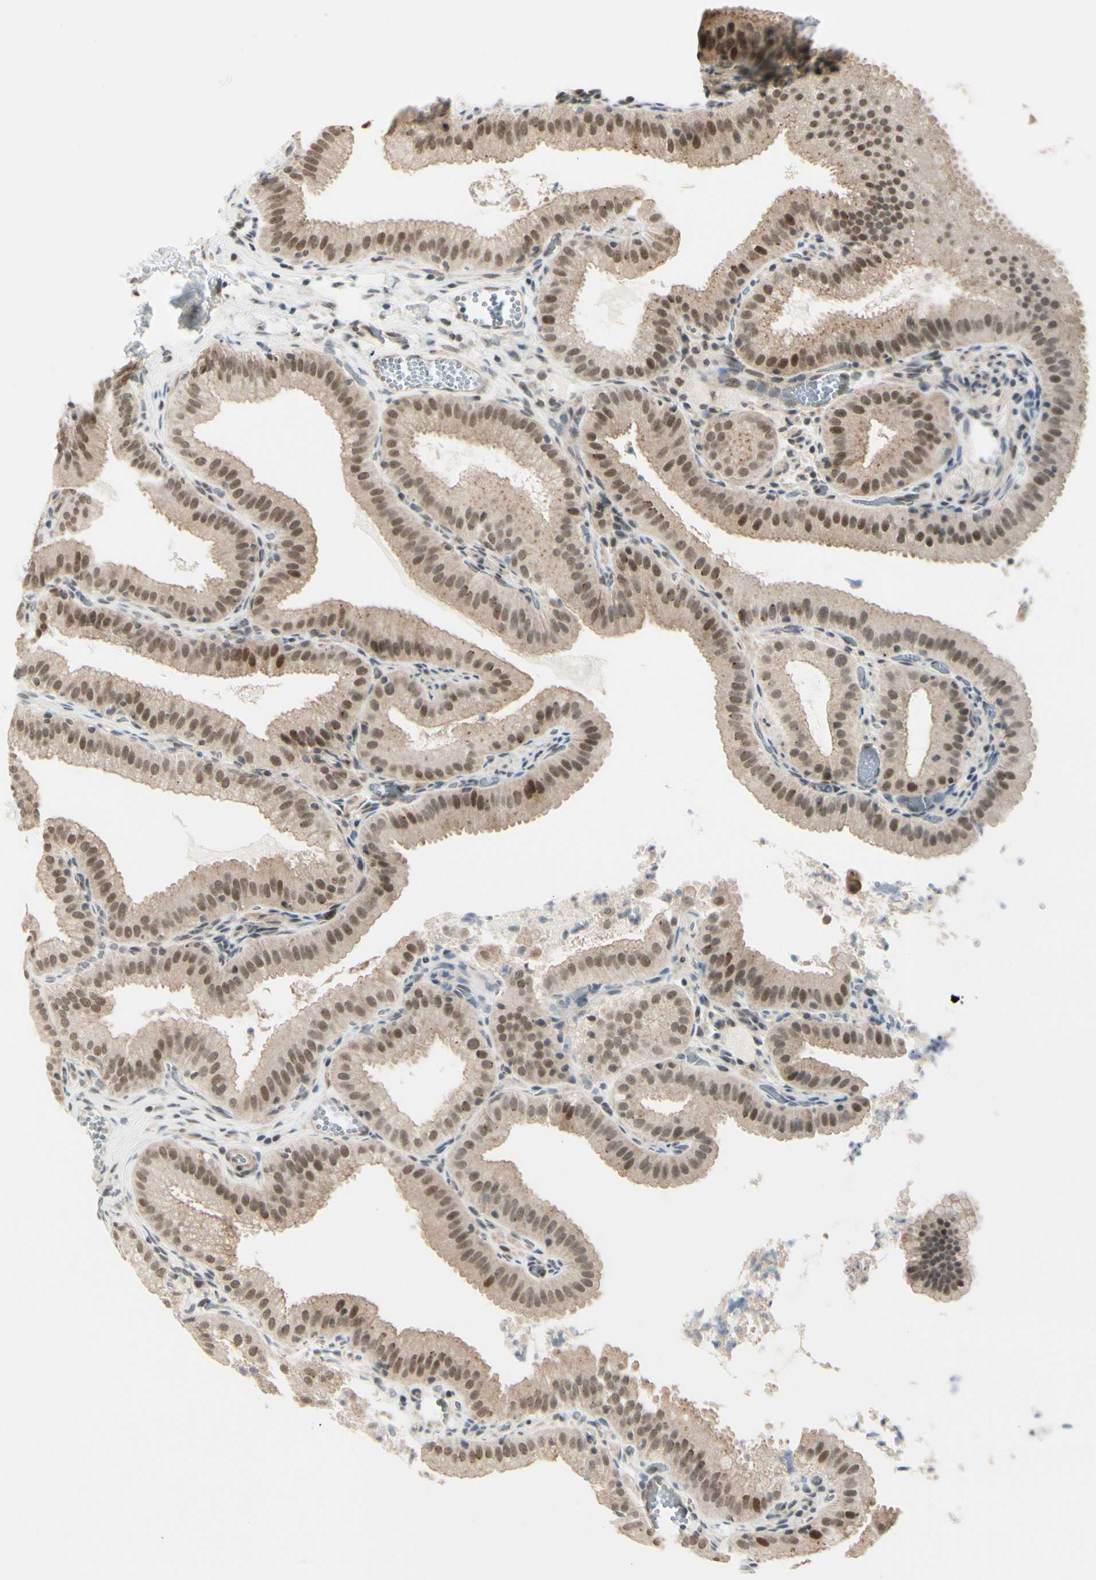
{"staining": {"intensity": "moderate", "quantity": ">75%", "location": "cytoplasmic/membranous,nuclear"}, "tissue": "gallbladder", "cell_type": "Glandular cells", "image_type": "normal", "snomed": [{"axis": "morphology", "description": "Normal tissue, NOS"}, {"axis": "topography", "description": "Gallbladder"}], "caption": "Human gallbladder stained for a protein (brown) shows moderate cytoplasmic/membranous,nuclear positive staining in about >75% of glandular cells.", "gene": "BRMS1", "patient": {"sex": "male", "age": 54}}